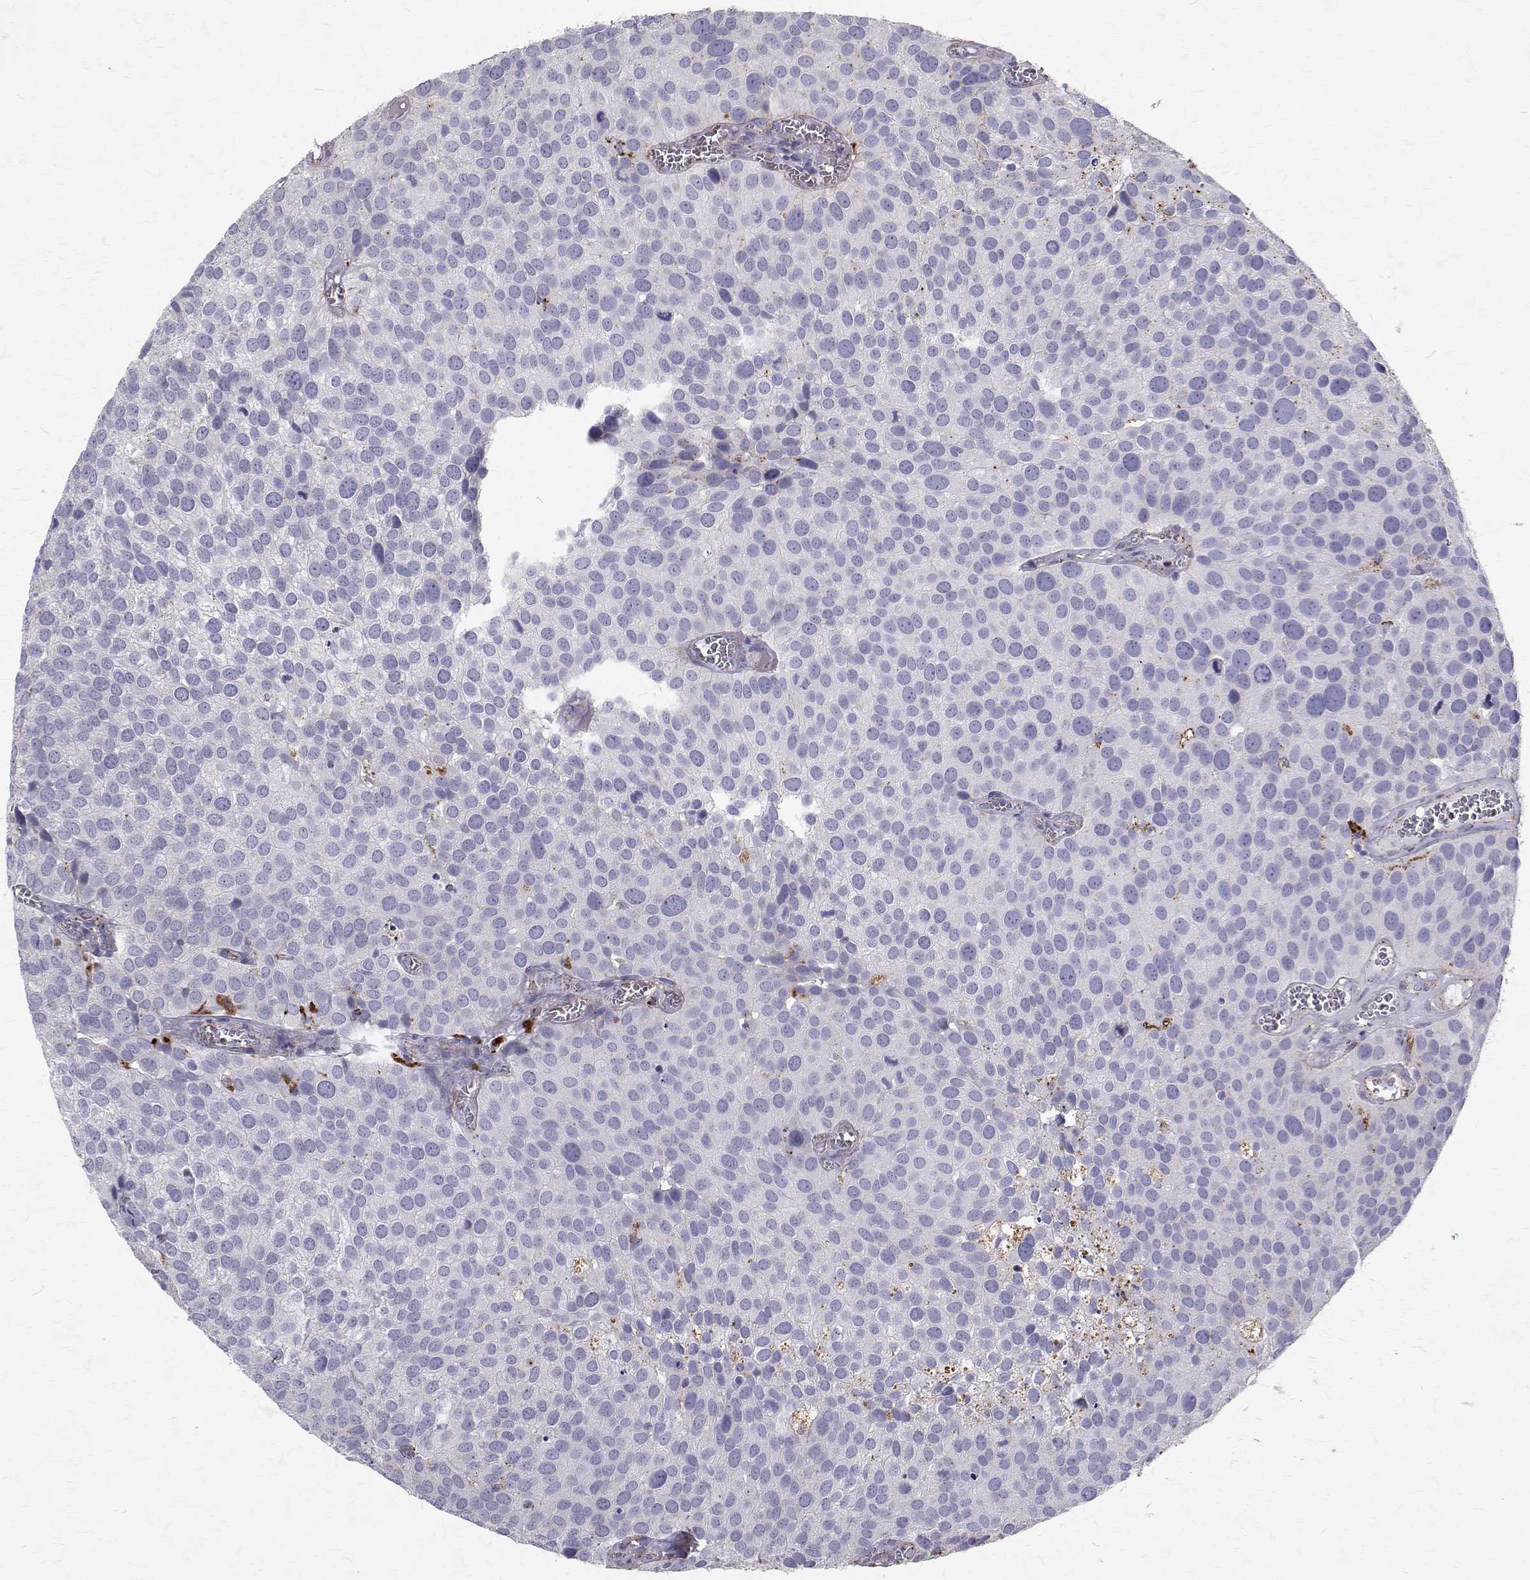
{"staining": {"intensity": "negative", "quantity": "none", "location": "none"}, "tissue": "urothelial cancer", "cell_type": "Tumor cells", "image_type": "cancer", "snomed": [{"axis": "morphology", "description": "Urothelial carcinoma, Low grade"}, {"axis": "topography", "description": "Urinary bladder"}], "caption": "Immunohistochemical staining of human urothelial cancer reveals no significant staining in tumor cells. (DAB (3,3'-diaminobenzidine) immunohistochemistry (IHC), high magnification).", "gene": "TPP1", "patient": {"sex": "female", "age": 69}}